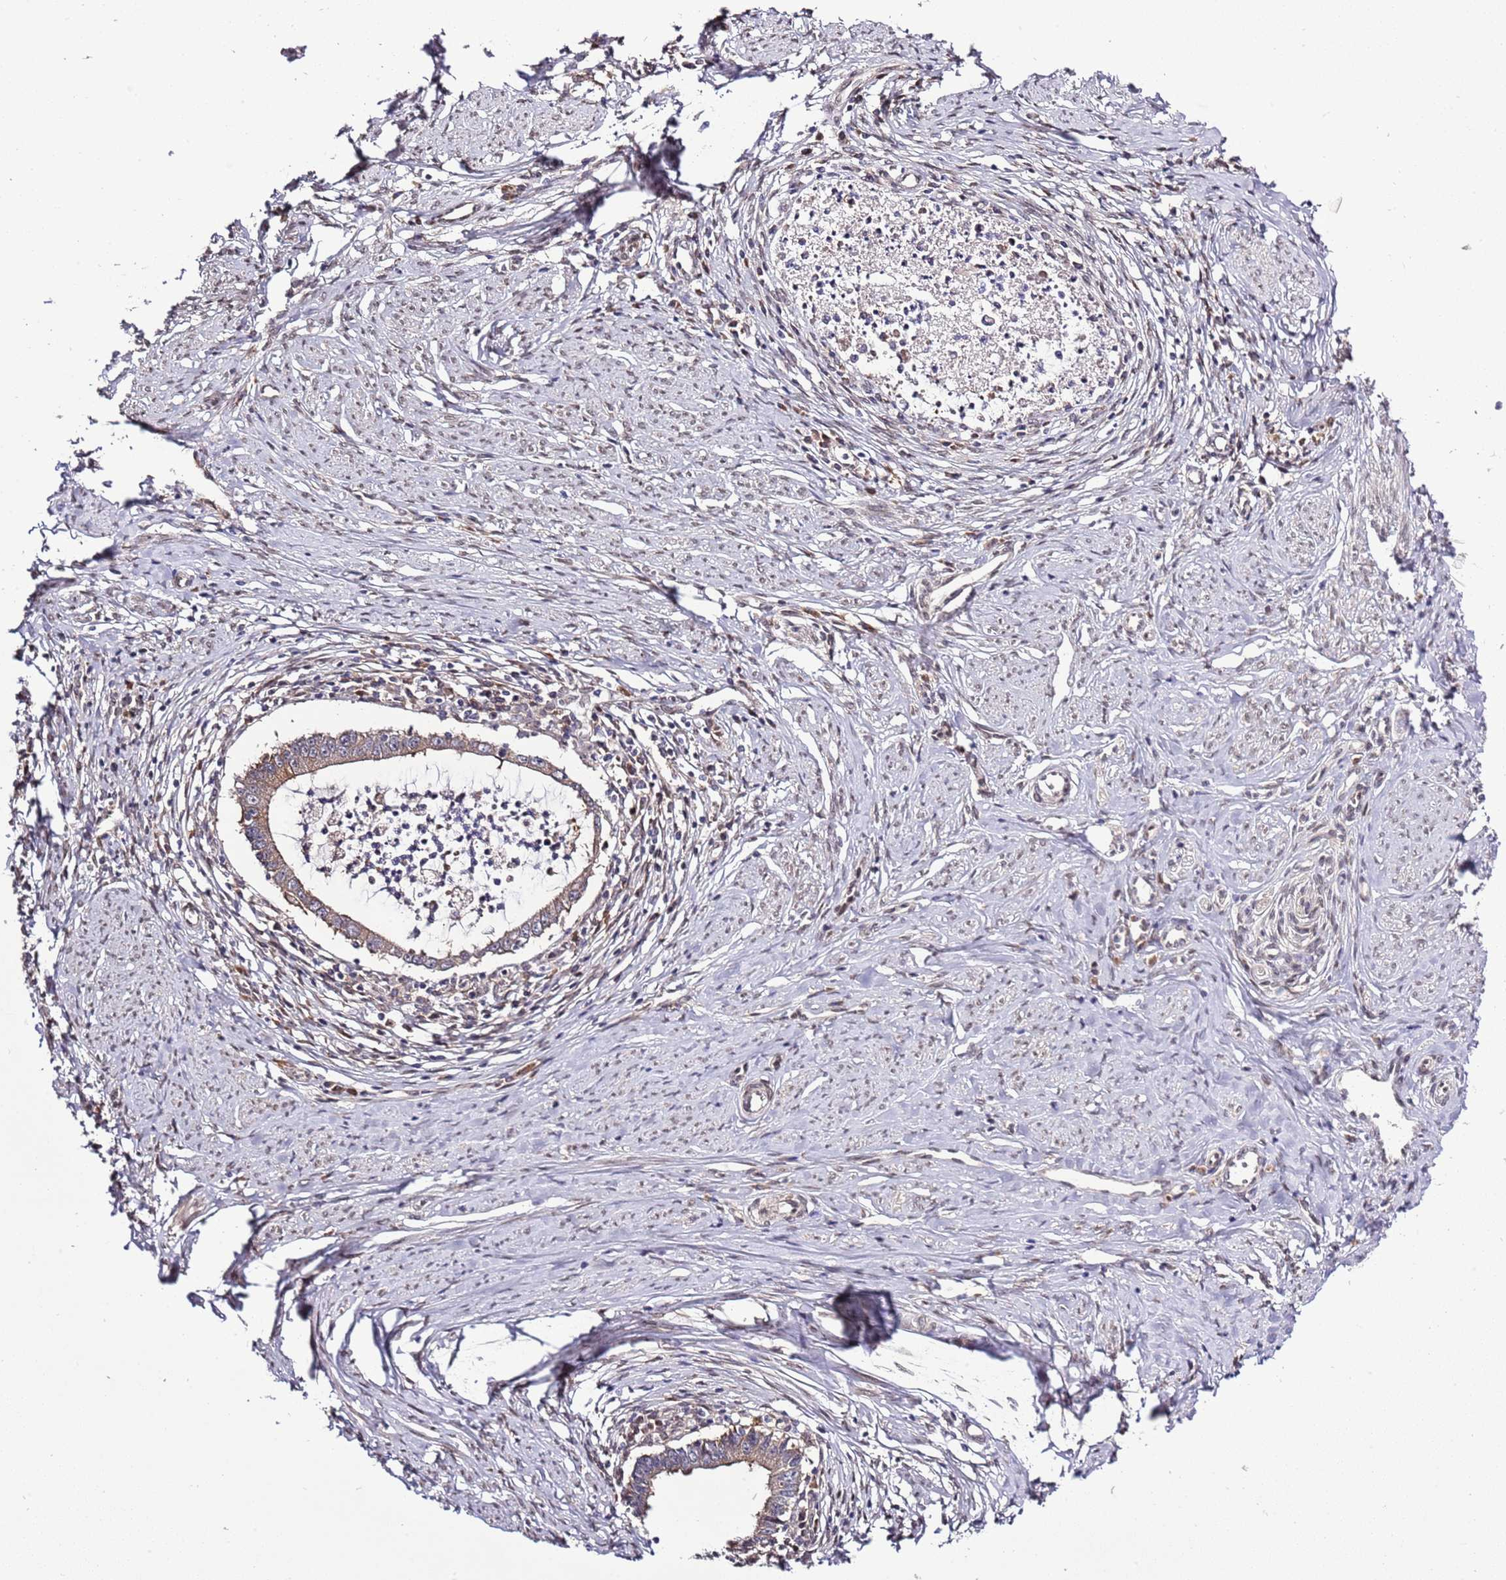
{"staining": {"intensity": "weak", "quantity": "<25%", "location": "cytoplasmic/membranous"}, "tissue": "cervical cancer", "cell_type": "Tumor cells", "image_type": "cancer", "snomed": [{"axis": "morphology", "description": "Adenocarcinoma, NOS"}, {"axis": "topography", "description": "Cervix"}], "caption": "Tumor cells are negative for protein expression in human cervical cancer.", "gene": "ZNF665", "patient": {"sex": "female", "age": 36}}